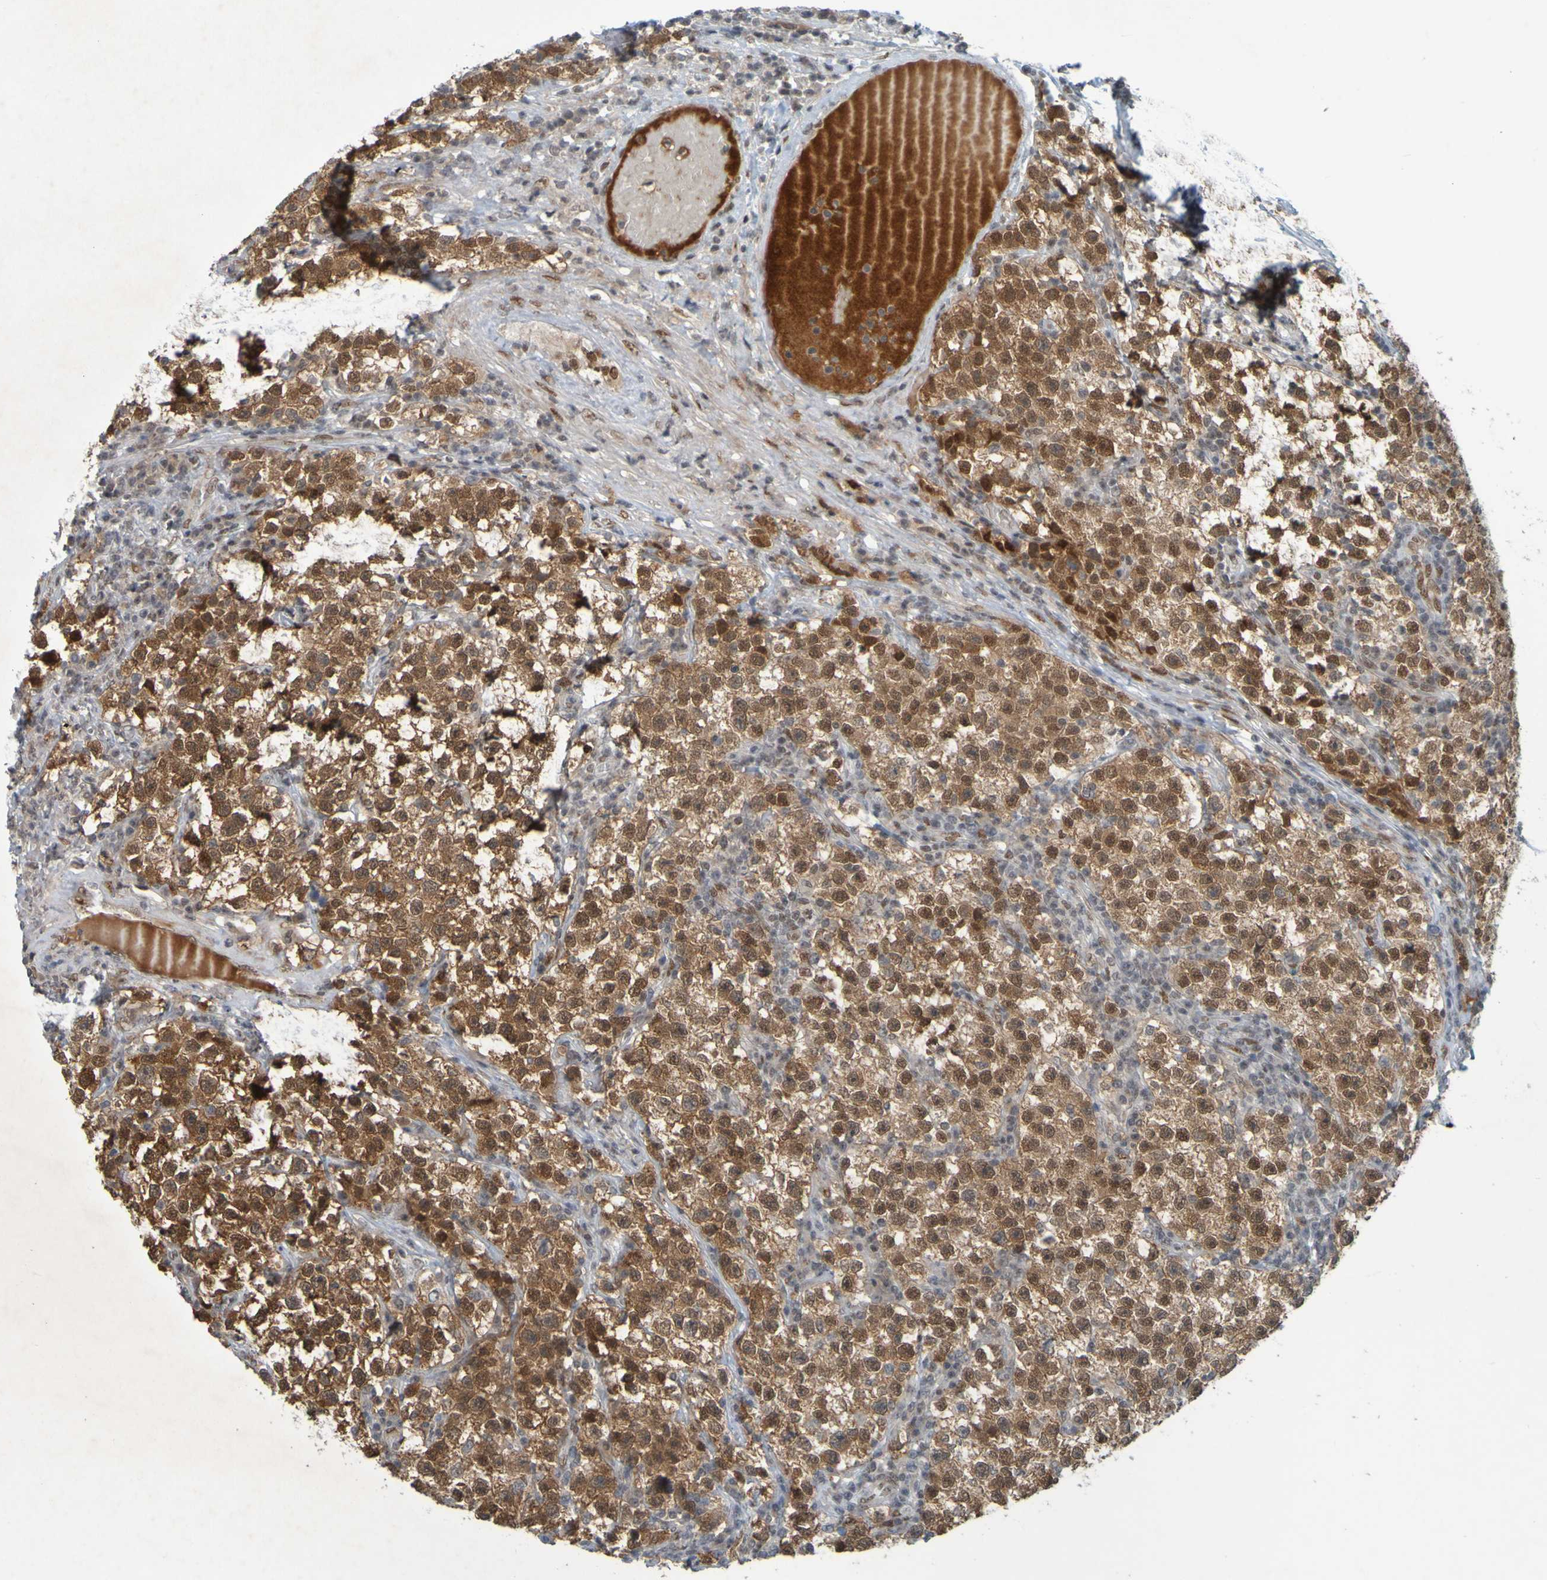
{"staining": {"intensity": "moderate", "quantity": ">75%", "location": "cytoplasmic/membranous,nuclear"}, "tissue": "testis cancer", "cell_type": "Tumor cells", "image_type": "cancer", "snomed": [{"axis": "morphology", "description": "Seminoma, NOS"}, {"axis": "topography", "description": "Testis"}], "caption": "Immunohistochemistry (DAB) staining of testis seminoma exhibits moderate cytoplasmic/membranous and nuclear protein positivity in about >75% of tumor cells.", "gene": "MCPH1", "patient": {"sex": "male", "age": 22}}